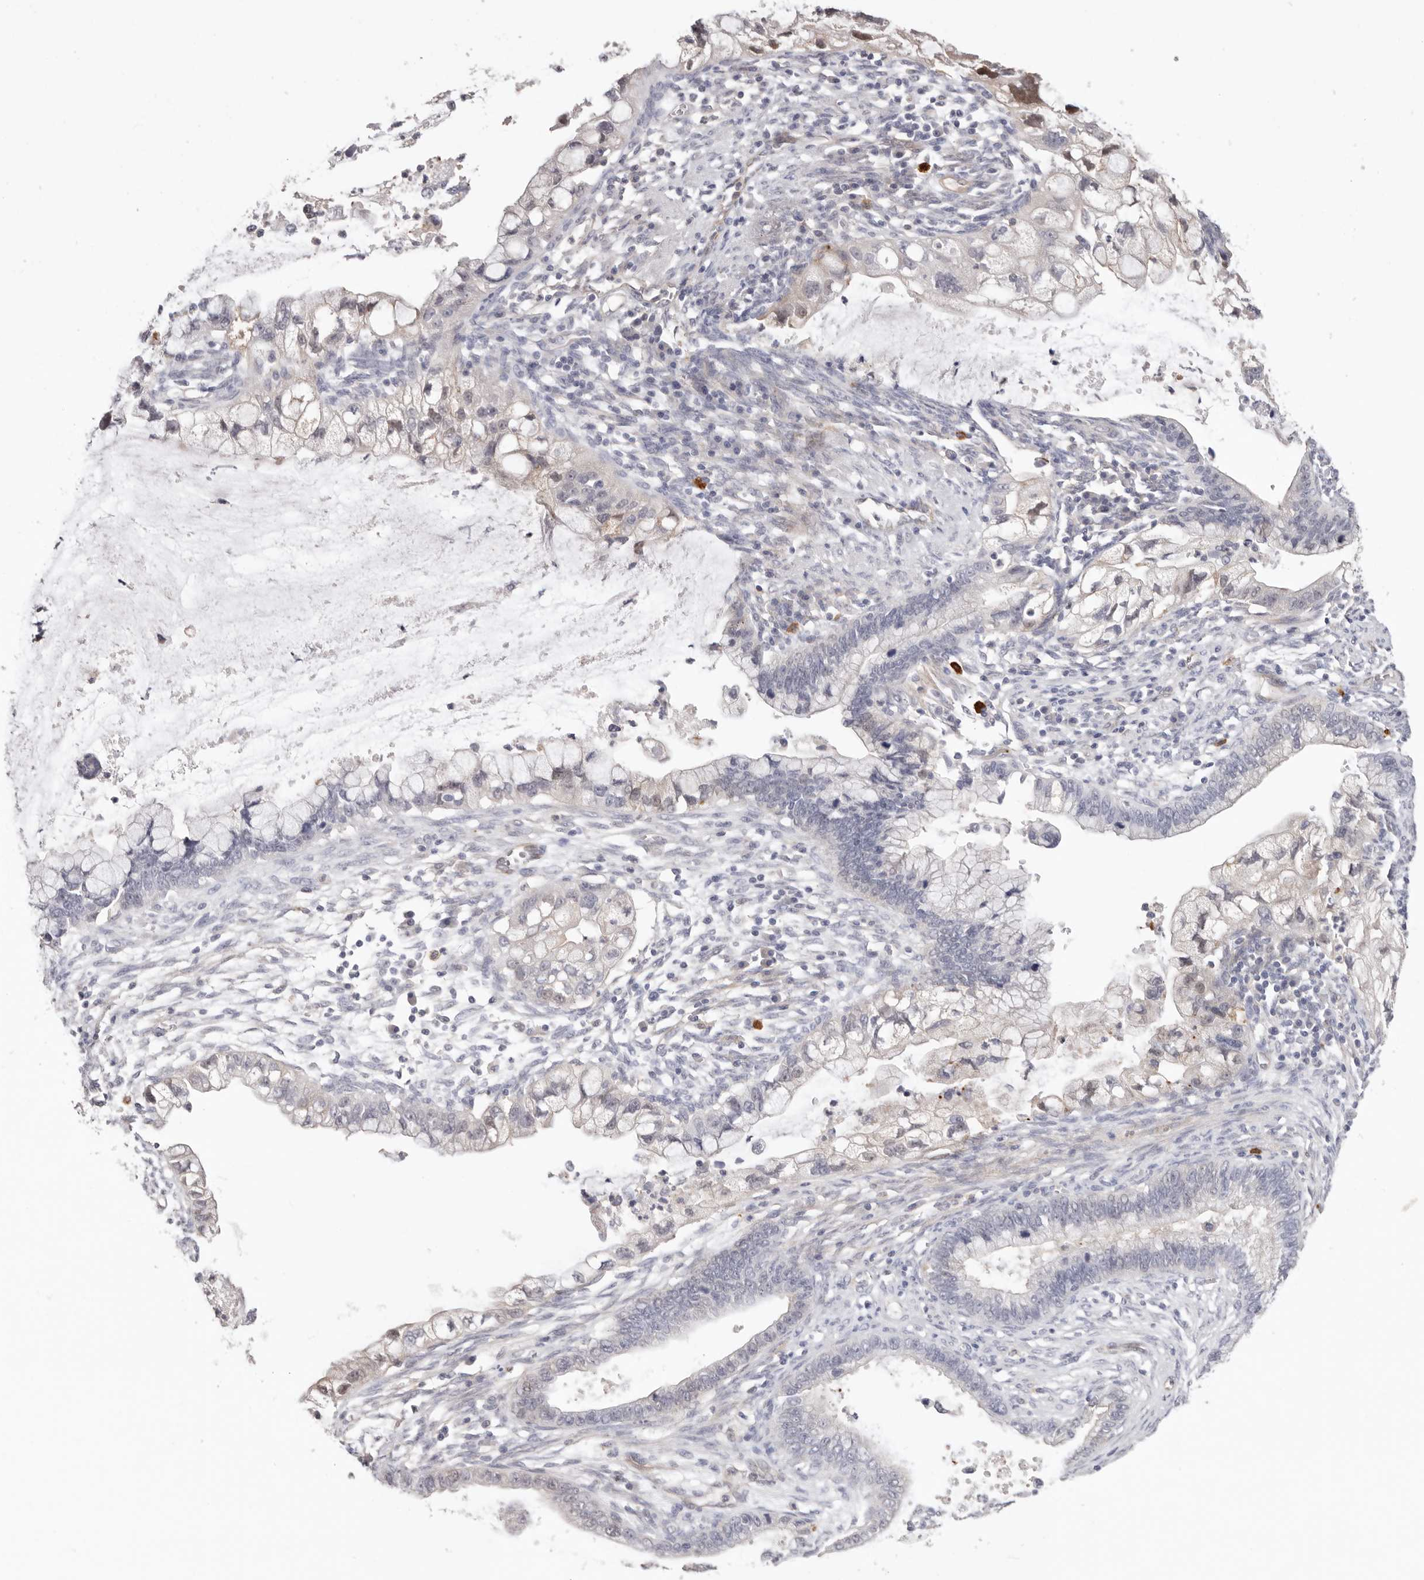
{"staining": {"intensity": "weak", "quantity": "<25%", "location": "cytoplasmic/membranous"}, "tissue": "cervical cancer", "cell_type": "Tumor cells", "image_type": "cancer", "snomed": [{"axis": "morphology", "description": "Adenocarcinoma, NOS"}, {"axis": "topography", "description": "Cervix"}], "caption": "A micrograph of human cervical cancer (adenocarcinoma) is negative for staining in tumor cells.", "gene": "PKDCC", "patient": {"sex": "female", "age": 44}}